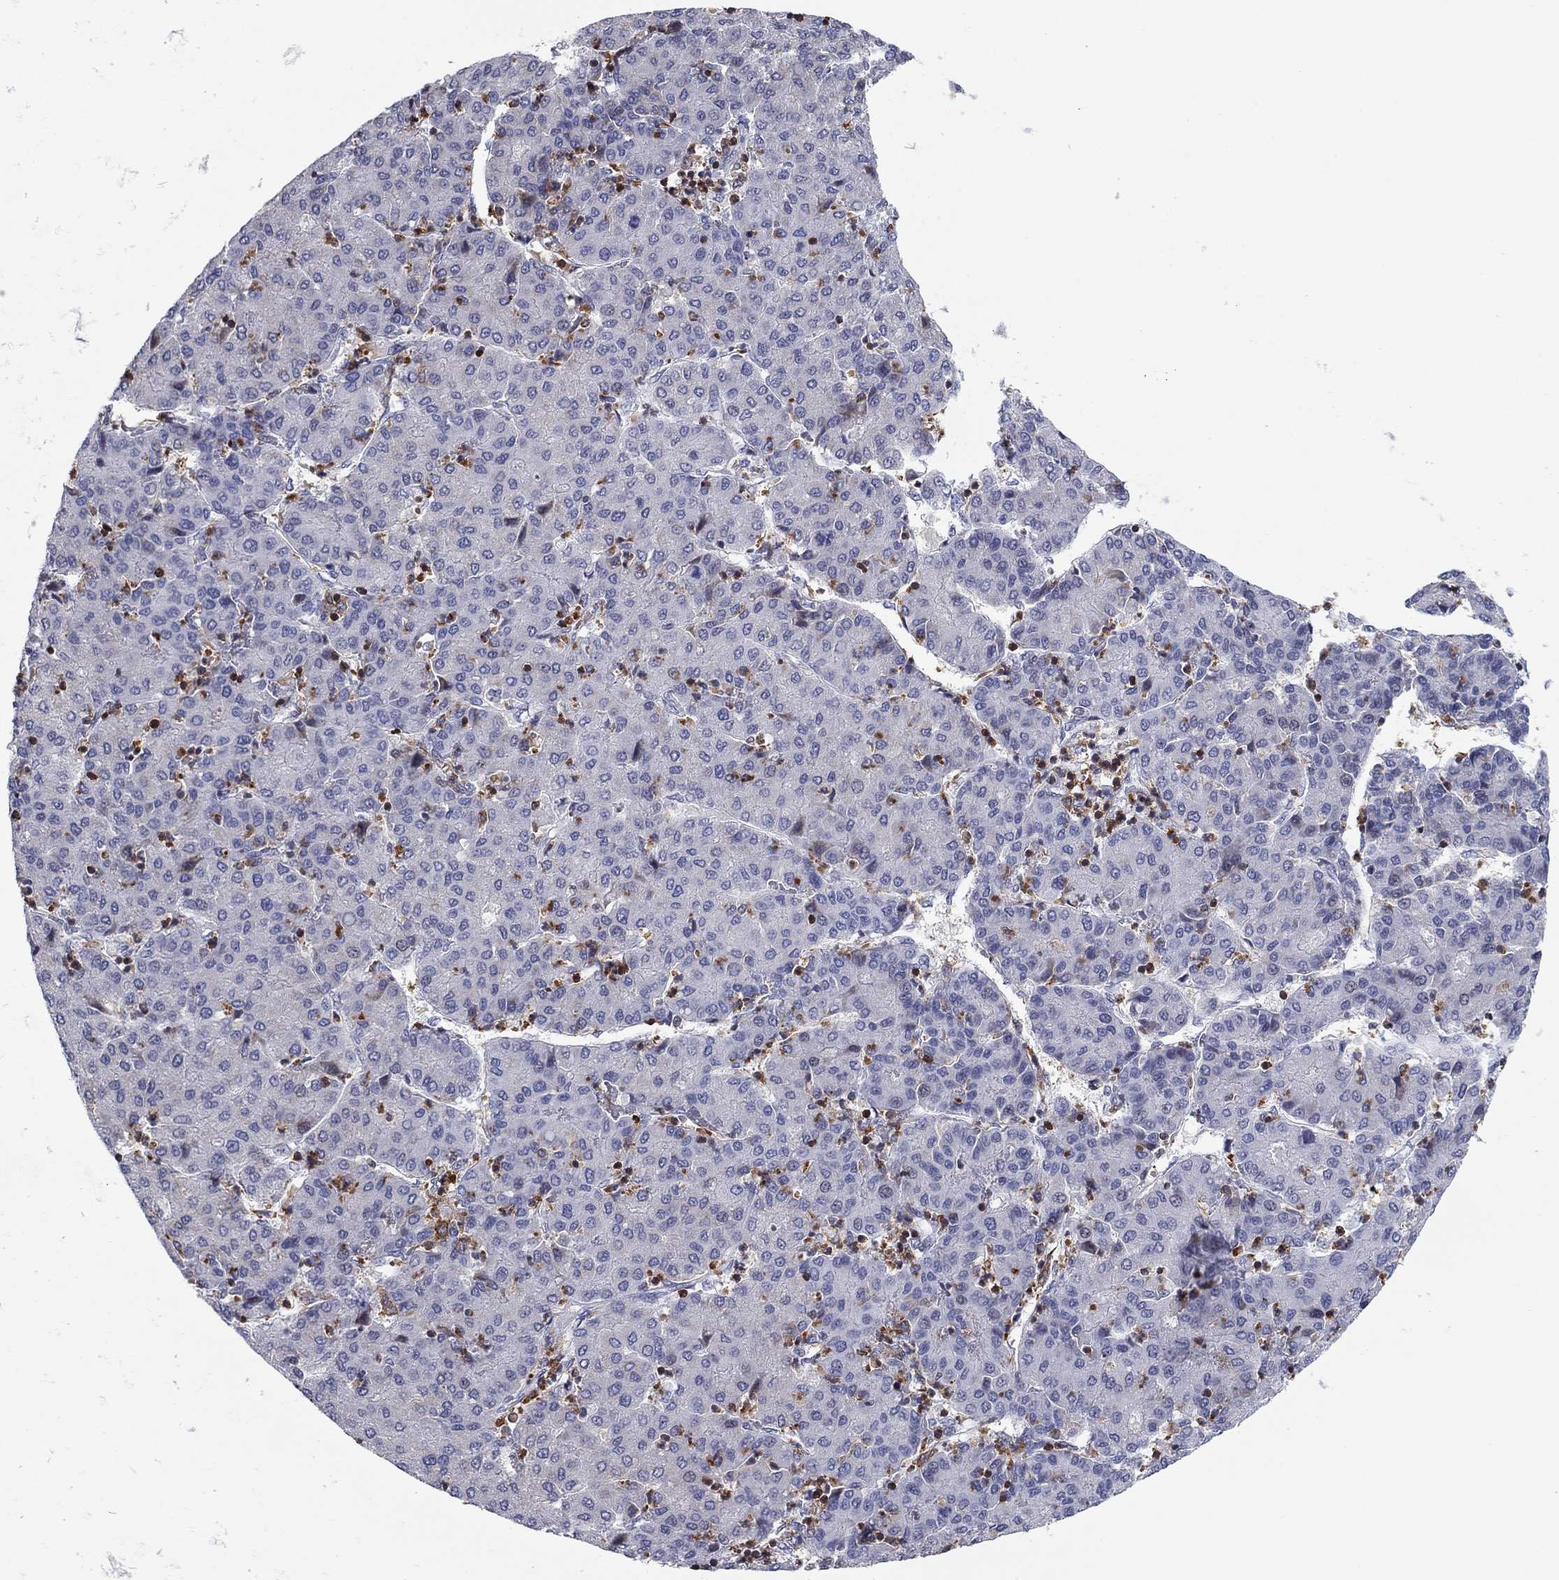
{"staining": {"intensity": "negative", "quantity": "none", "location": "none"}, "tissue": "liver cancer", "cell_type": "Tumor cells", "image_type": "cancer", "snomed": [{"axis": "morphology", "description": "Carcinoma, Hepatocellular, NOS"}, {"axis": "topography", "description": "Liver"}], "caption": "Histopathology image shows no significant protein positivity in tumor cells of liver hepatocellular carcinoma.", "gene": "ARHGAP27", "patient": {"sex": "male", "age": 65}}